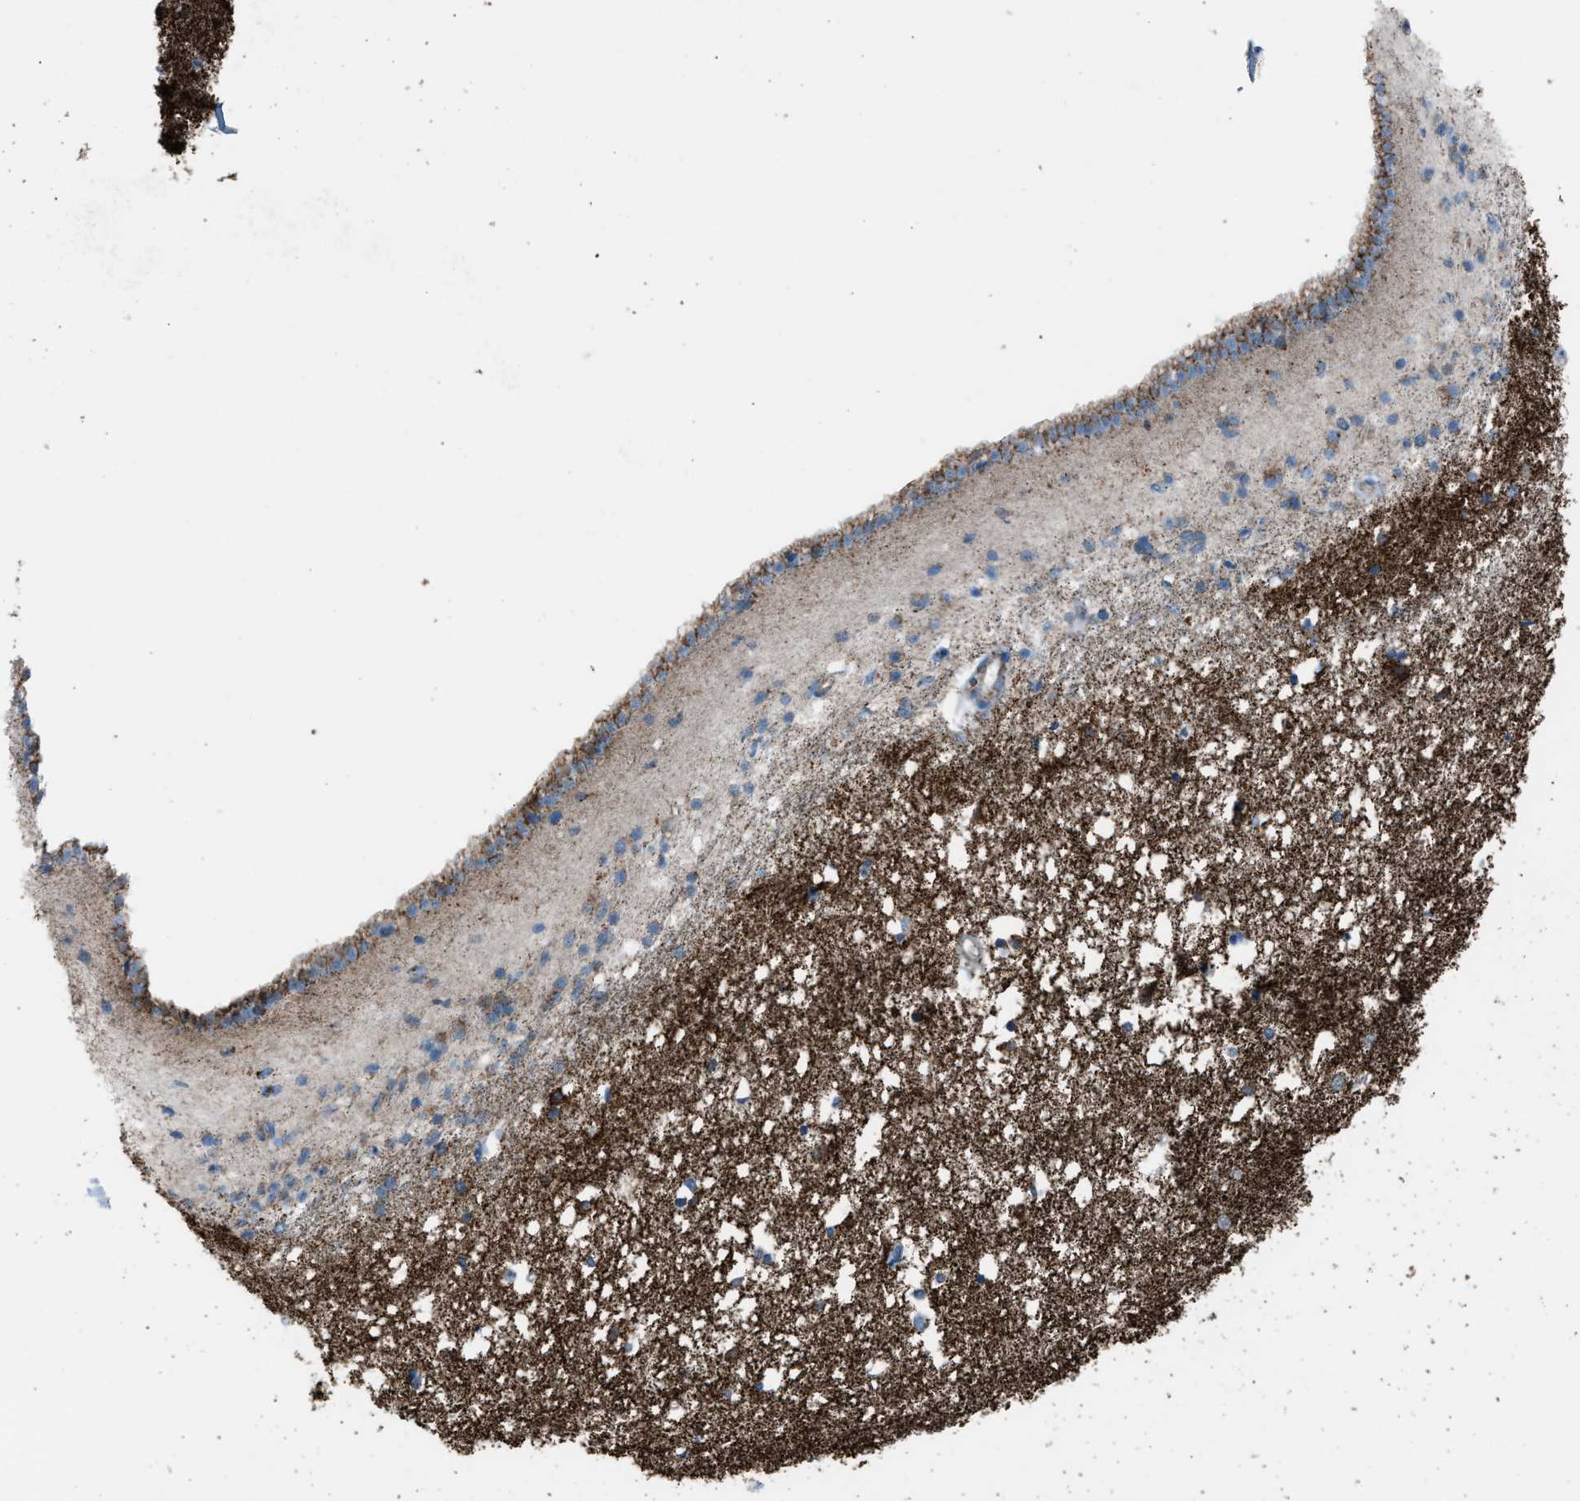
{"staining": {"intensity": "moderate", "quantity": ">75%", "location": "cytoplasmic/membranous"}, "tissue": "caudate", "cell_type": "Glial cells", "image_type": "normal", "snomed": [{"axis": "morphology", "description": "Normal tissue, NOS"}, {"axis": "topography", "description": "Lateral ventricle wall"}], "caption": "IHC (DAB (3,3'-diaminobenzidine)) staining of normal human caudate displays moderate cytoplasmic/membranous protein expression in approximately >75% of glial cells.", "gene": "MDH2", "patient": {"sex": "male", "age": 45}}